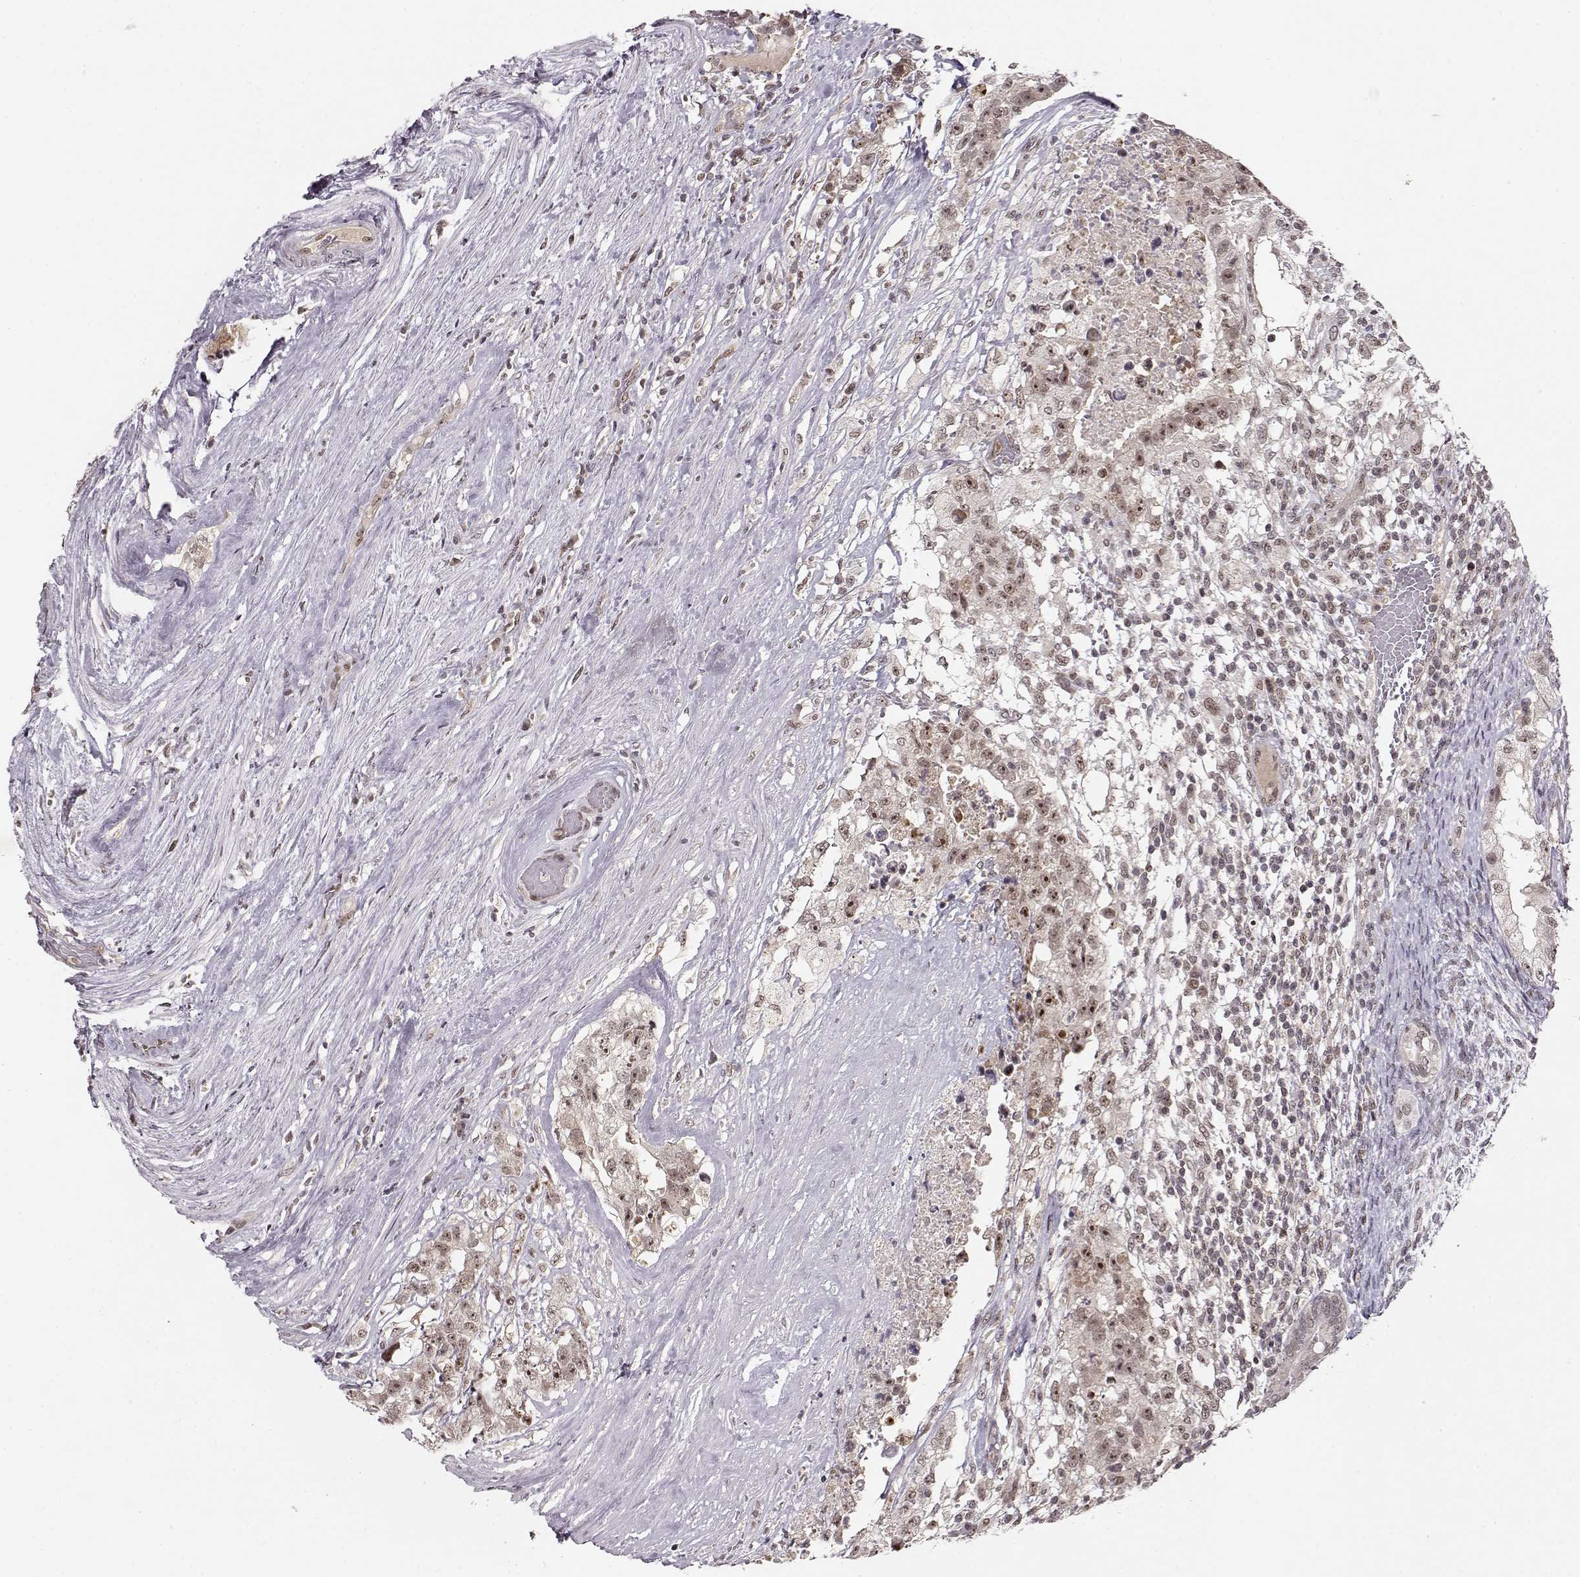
{"staining": {"intensity": "moderate", "quantity": "25%-75%", "location": "nuclear"}, "tissue": "testis cancer", "cell_type": "Tumor cells", "image_type": "cancer", "snomed": [{"axis": "morphology", "description": "Seminoma, NOS"}, {"axis": "morphology", "description": "Carcinoma, Embryonal, NOS"}, {"axis": "topography", "description": "Testis"}], "caption": "Testis cancer (embryonal carcinoma) stained with a brown dye reveals moderate nuclear positive staining in approximately 25%-75% of tumor cells.", "gene": "CSNK2A1", "patient": {"sex": "male", "age": 41}}